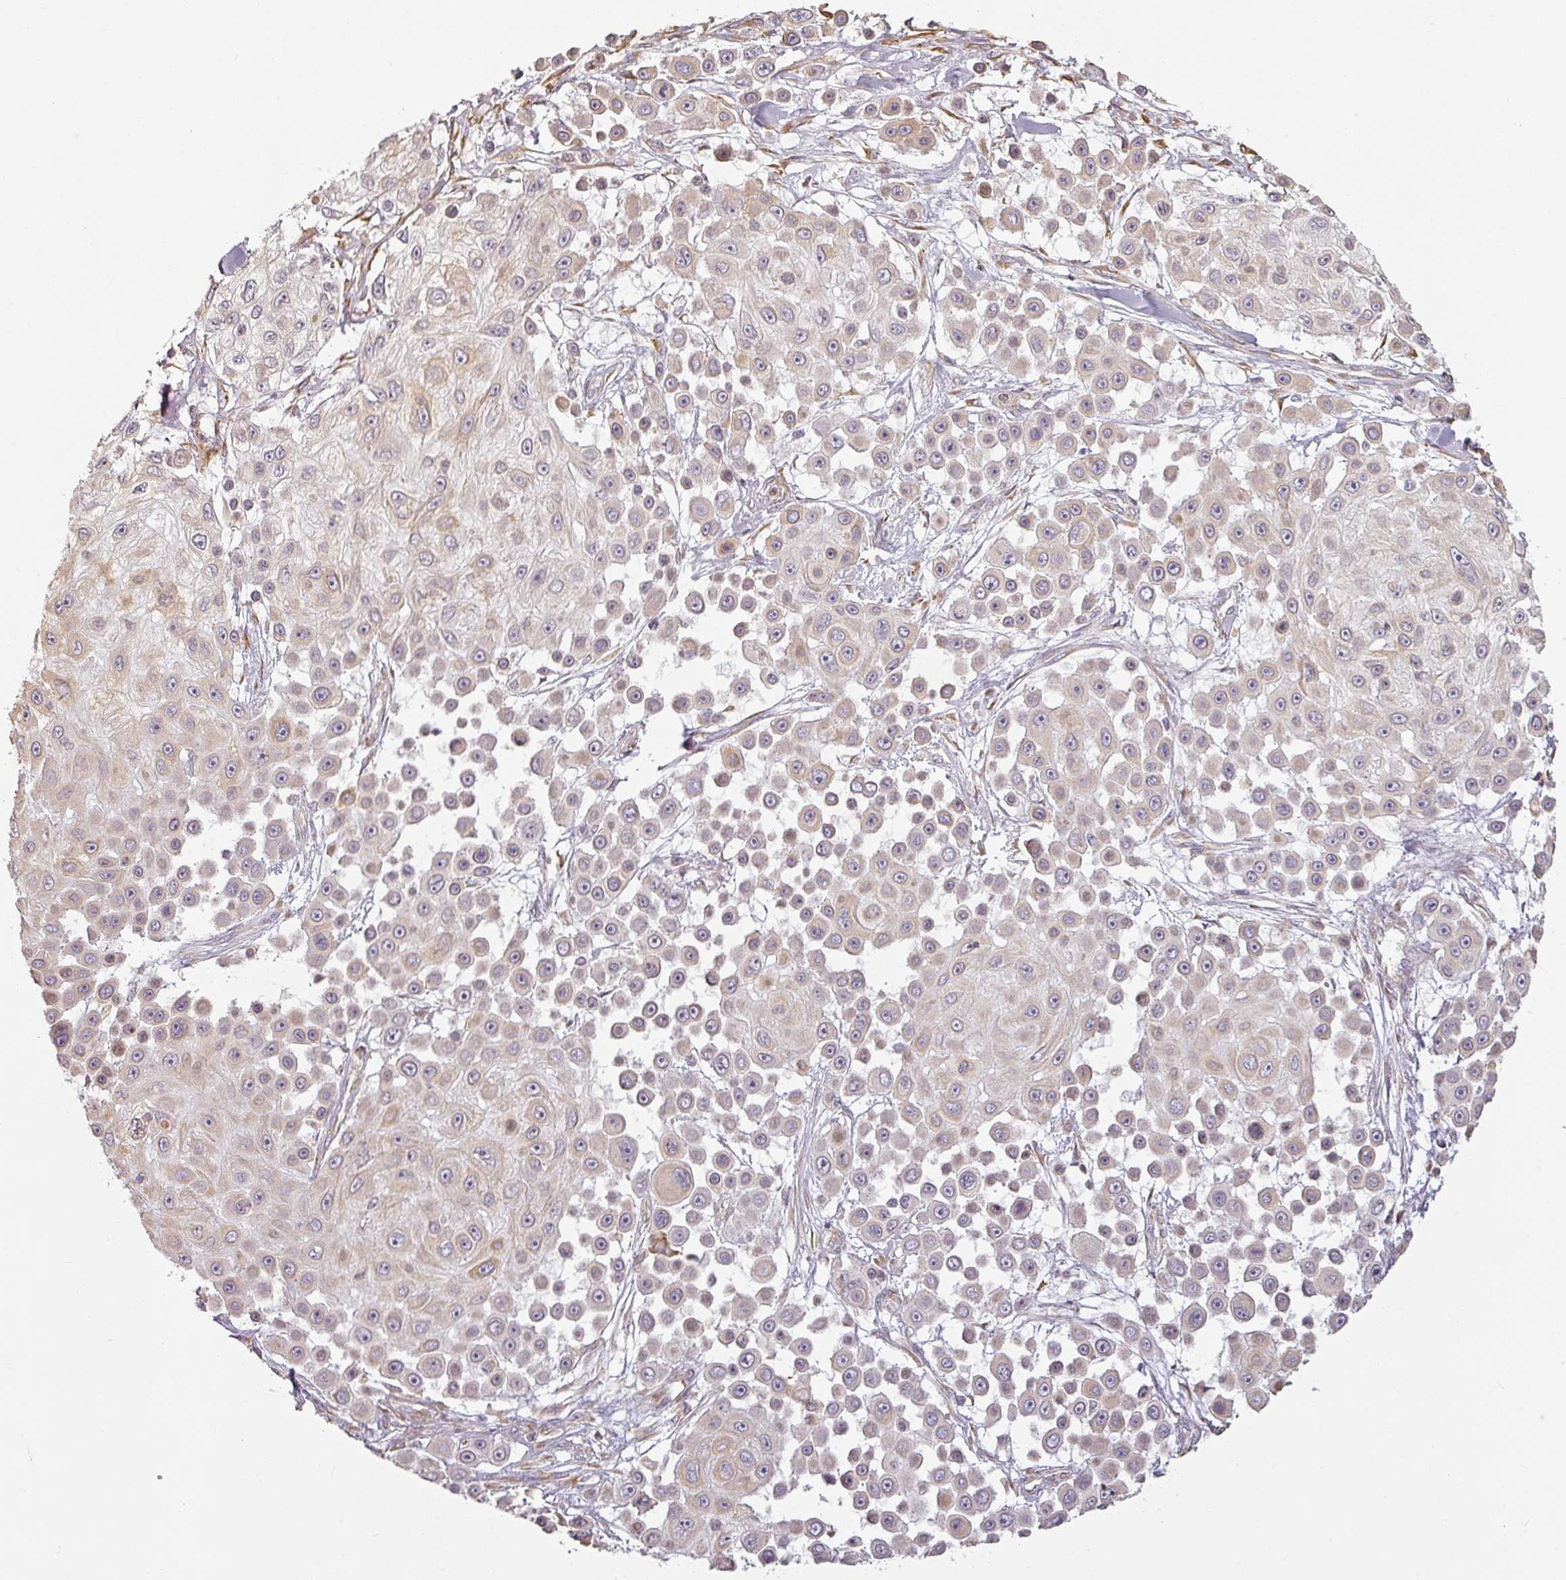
{"staining": {"intensity": "weak", "quantity": "<25%", "location": "cytoplasmic/membranous"}, "tissue": "skin cancer", "cell_type": "Tumor cells", "image_type": "cancer", "snomed": [{"axis": "morphology", "description": "Squamous cell carcinoma, NOS"}, {"axis": "topography", "description": "Skin"}], "caption": "Skin squamous cell carcinoma was stained to show a protein in brown. There is no significant positivity in tumor cells.", "gene": "CCDC144A", "patient": {"sex": "male", "age": 67}}